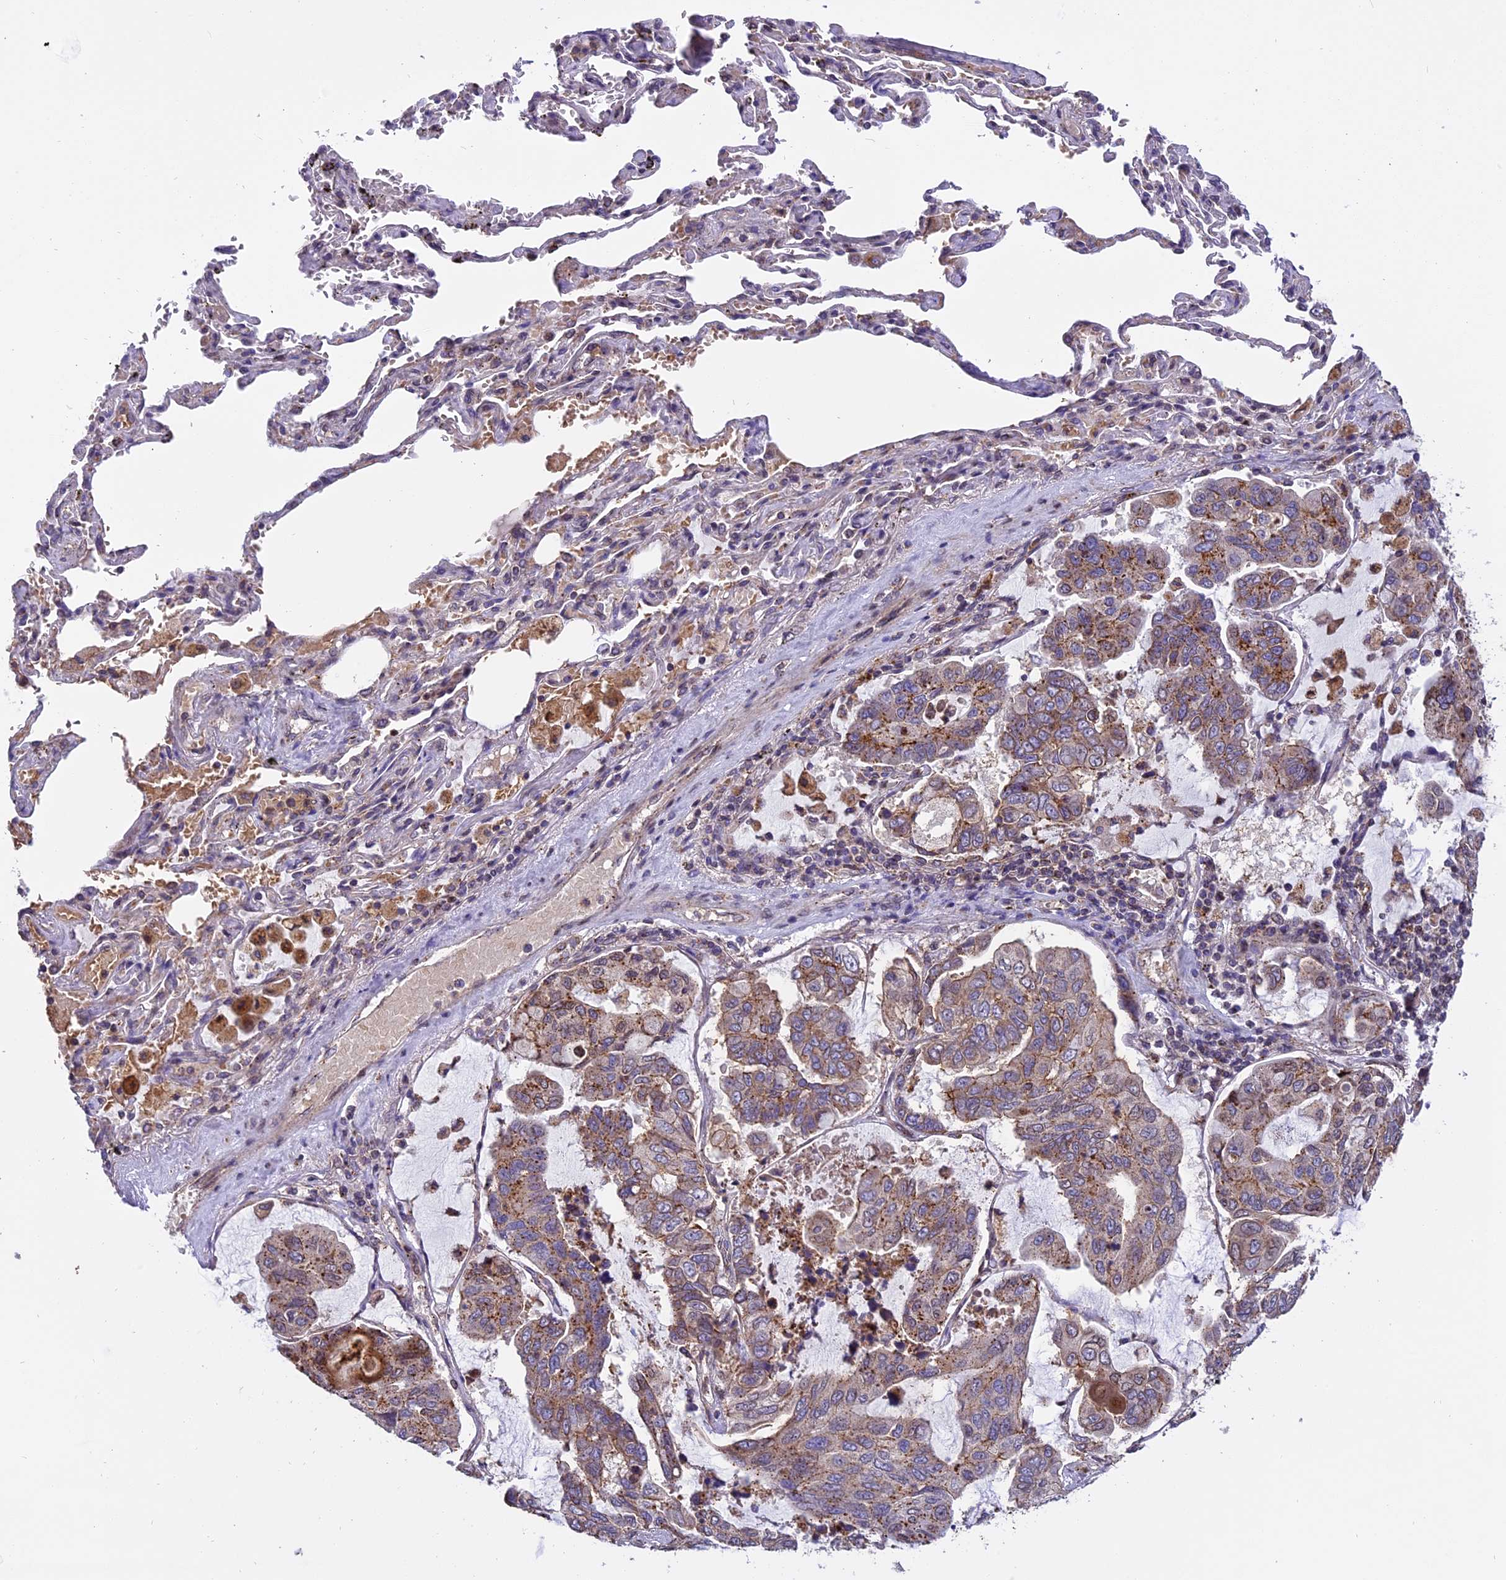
{"staining": {"intensity": "moderate", "quantity": ">75%", "location": "cytoplasmic/membranous"}, "tissue": "lung cancer", "cell_type": "Tumor cells", "image_type": "cancer", "snomed": [{"axis": "morphology", "description": "Adenocarcinoma, NOS"}, {"axis": "topography", "description": "Lung"}], "caption": "Lung cancer stained for a protein (brown) displays moderate cytoplasmic/membranous positive expression in approximately >75% of tumor cells.", "gene": "CHMP2A", "patient": {"sex": "male", "age": 64}}